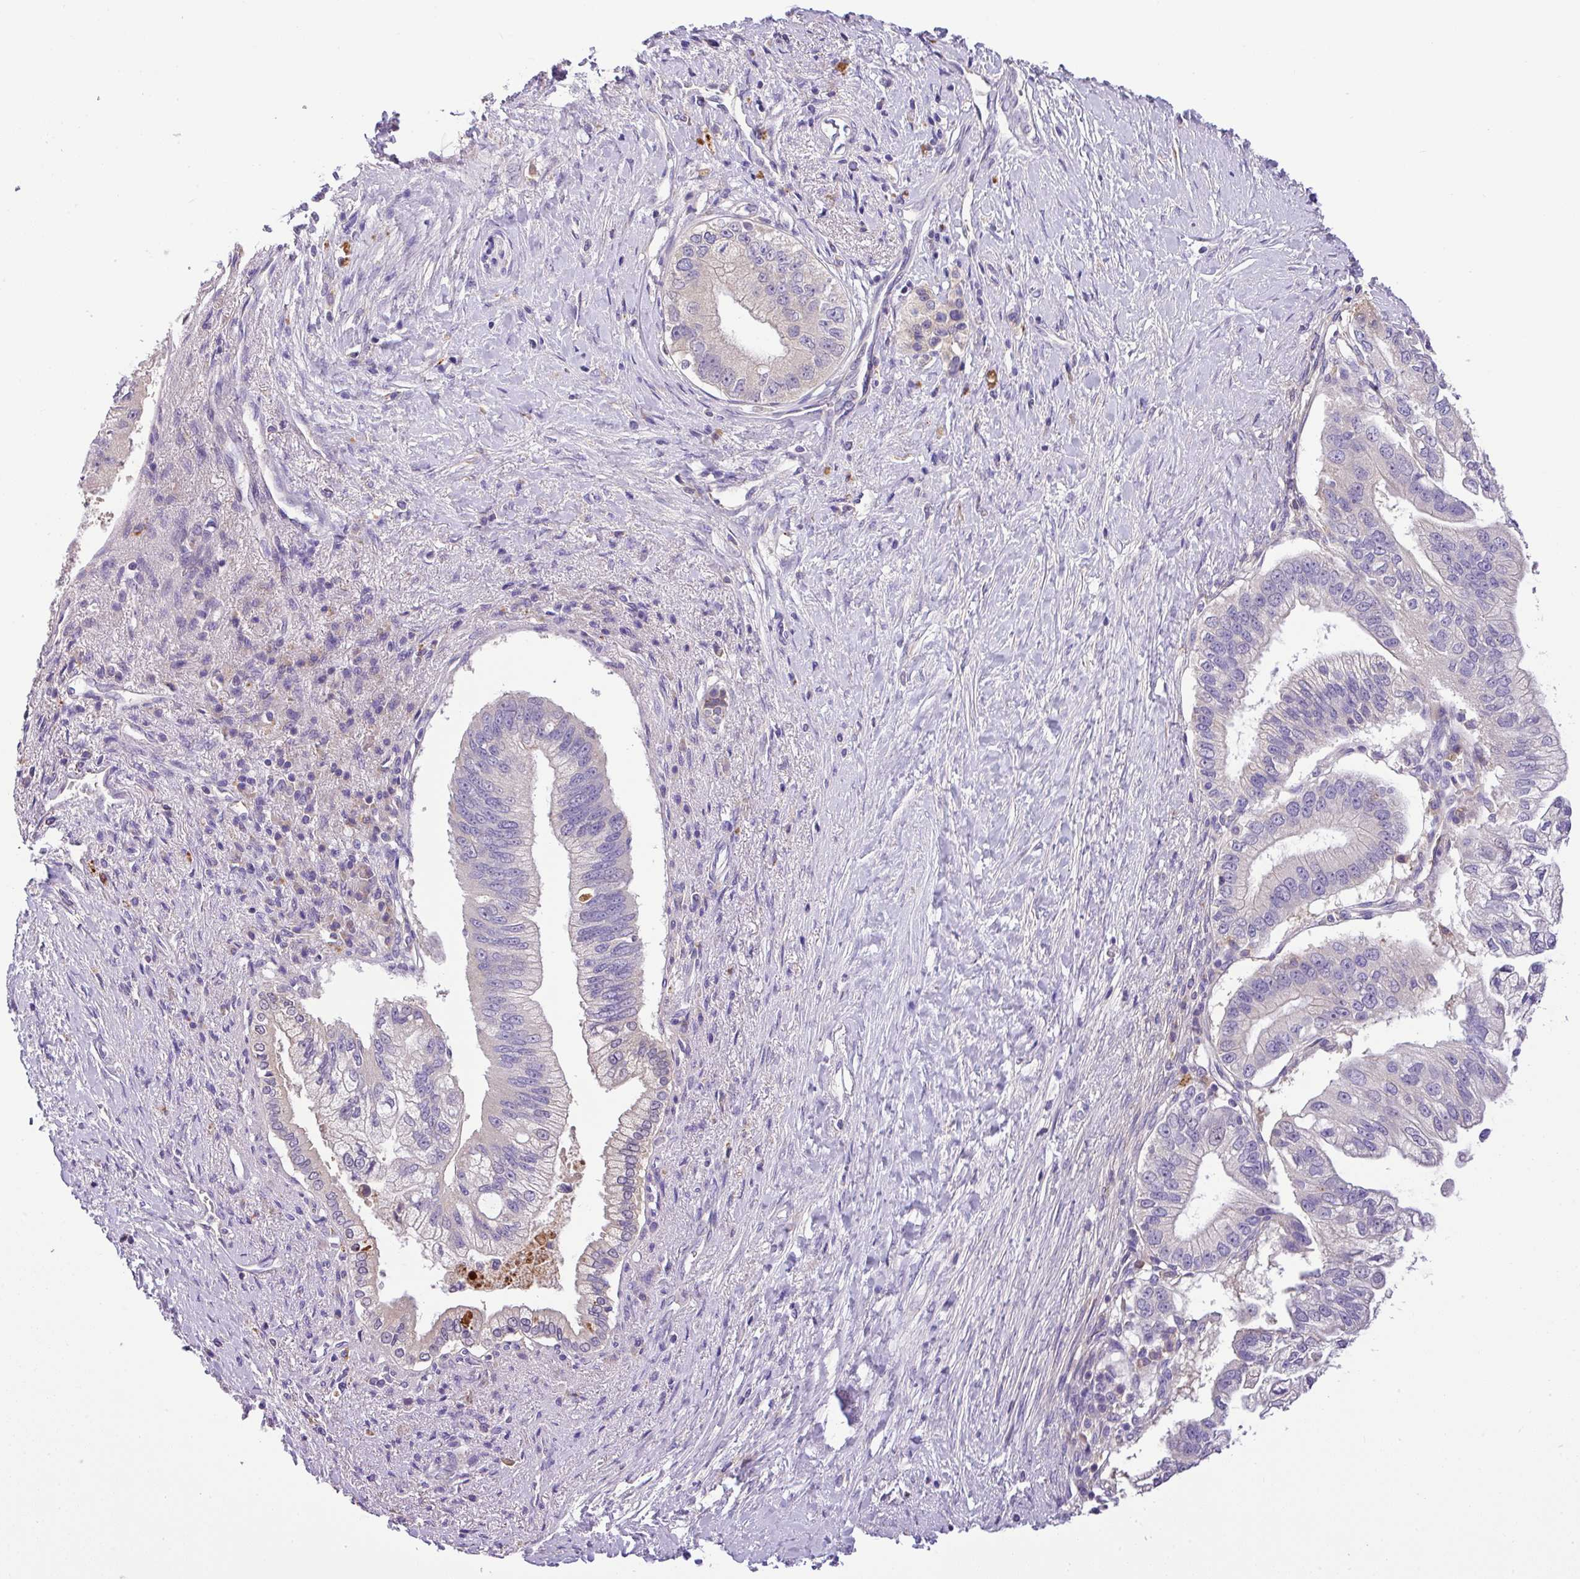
{"staining": {"intensity": "negative", "quantity": "none", "location": "none"}, "tissue": "pancreatic cancer", "cell_type": "Tumor cells", "image_type": "cancer", "snomed": [{"axis": "morphology", "description": "Adenocarcinoma, NOS"}, {"axis": "topography", "description": "Pancreas"}], "caption": "Human pancreatic cancer stained for a protein using immunohistochemistry (IHC) demonstrates no staining in tumor cells.", "gene": "ANXA2R", "patient": {"sex": "male", "age": 70}}